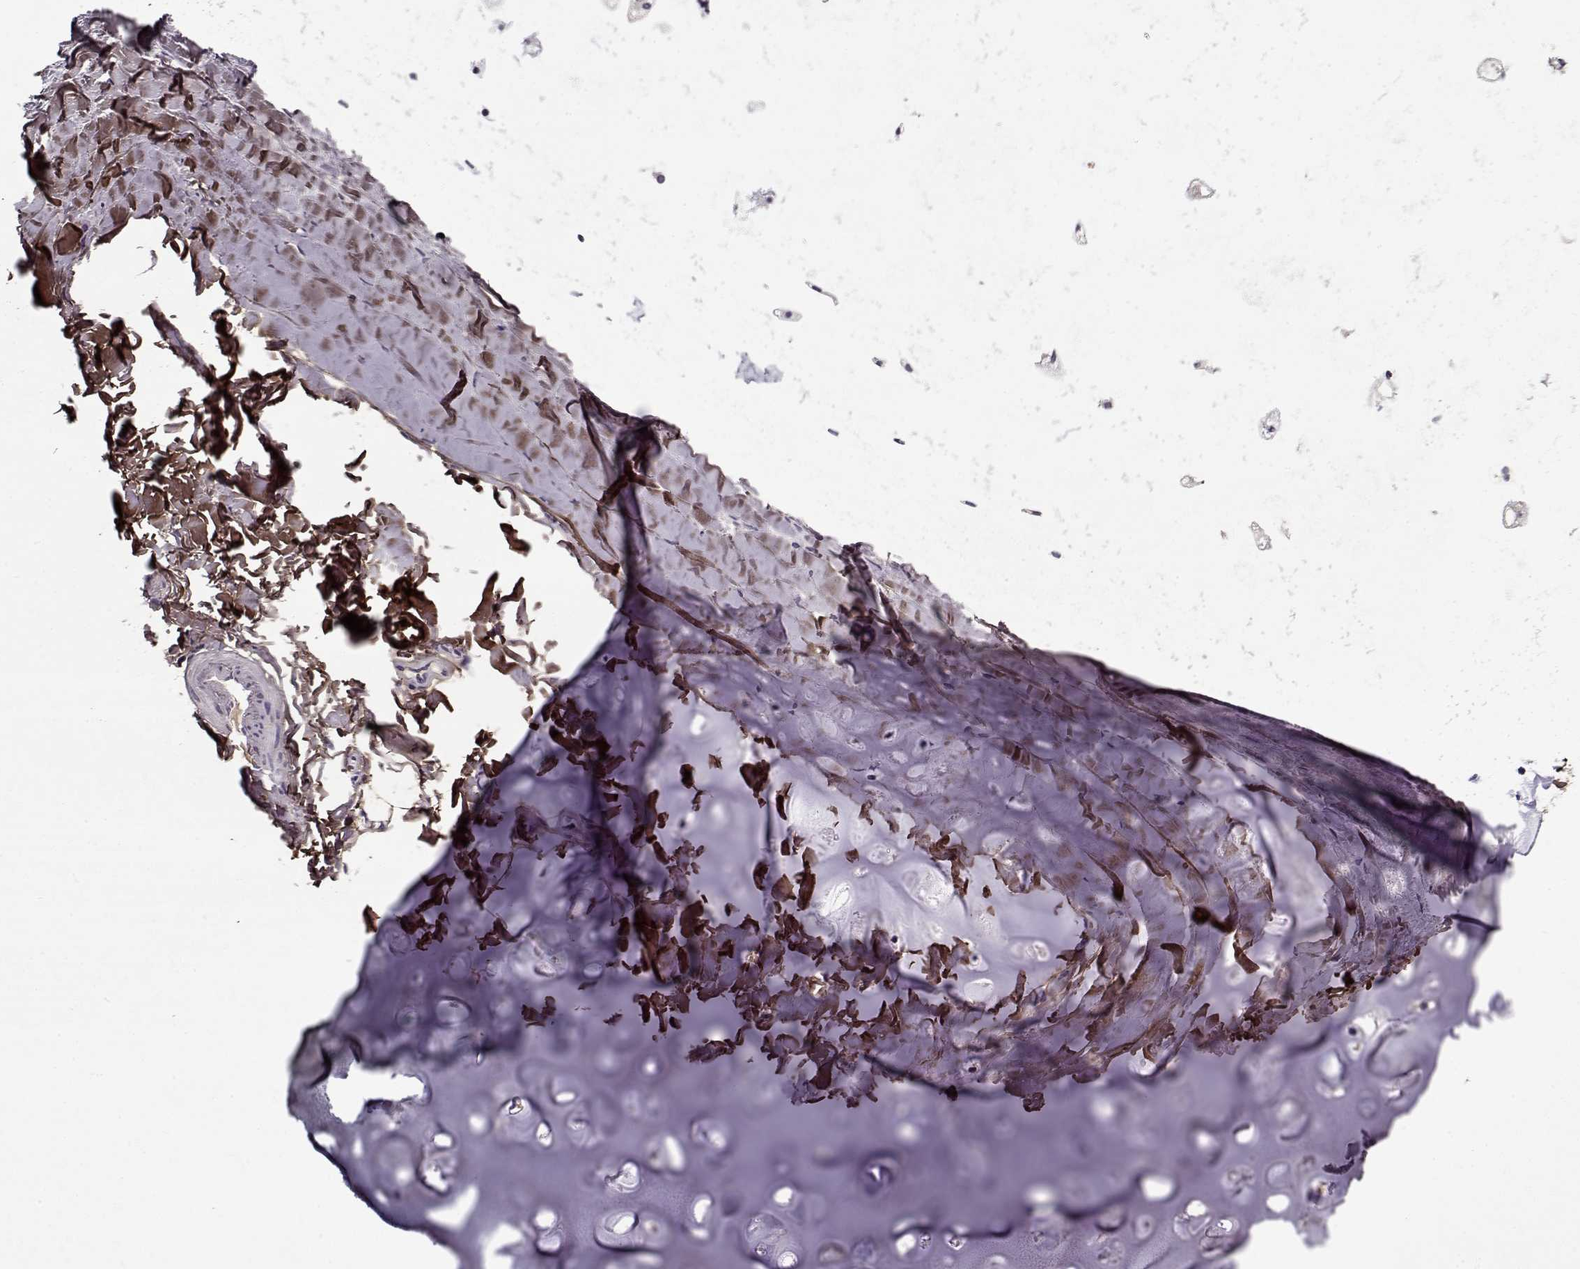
{"staining": {"intensity": "negative", "quantity": "none", "location": "none"}, "tissue": "soft tissue", "cell_type": "Chondrocytes", "image_type": "normal", "snomed": [{"axis": "morphology", "description": "Normal tissue, NOS"}, {"axis": "topography", "description": "Lymph node"}, {"axis": "topography", "description": "Bronchus"}], "caption": "Immunohistochemistry (IHC) of unremarkable human soft tissue demonstrates no staining in chondrocytes.", "gene": "LUM", "patient": {"sex": "female", "age": 70}}